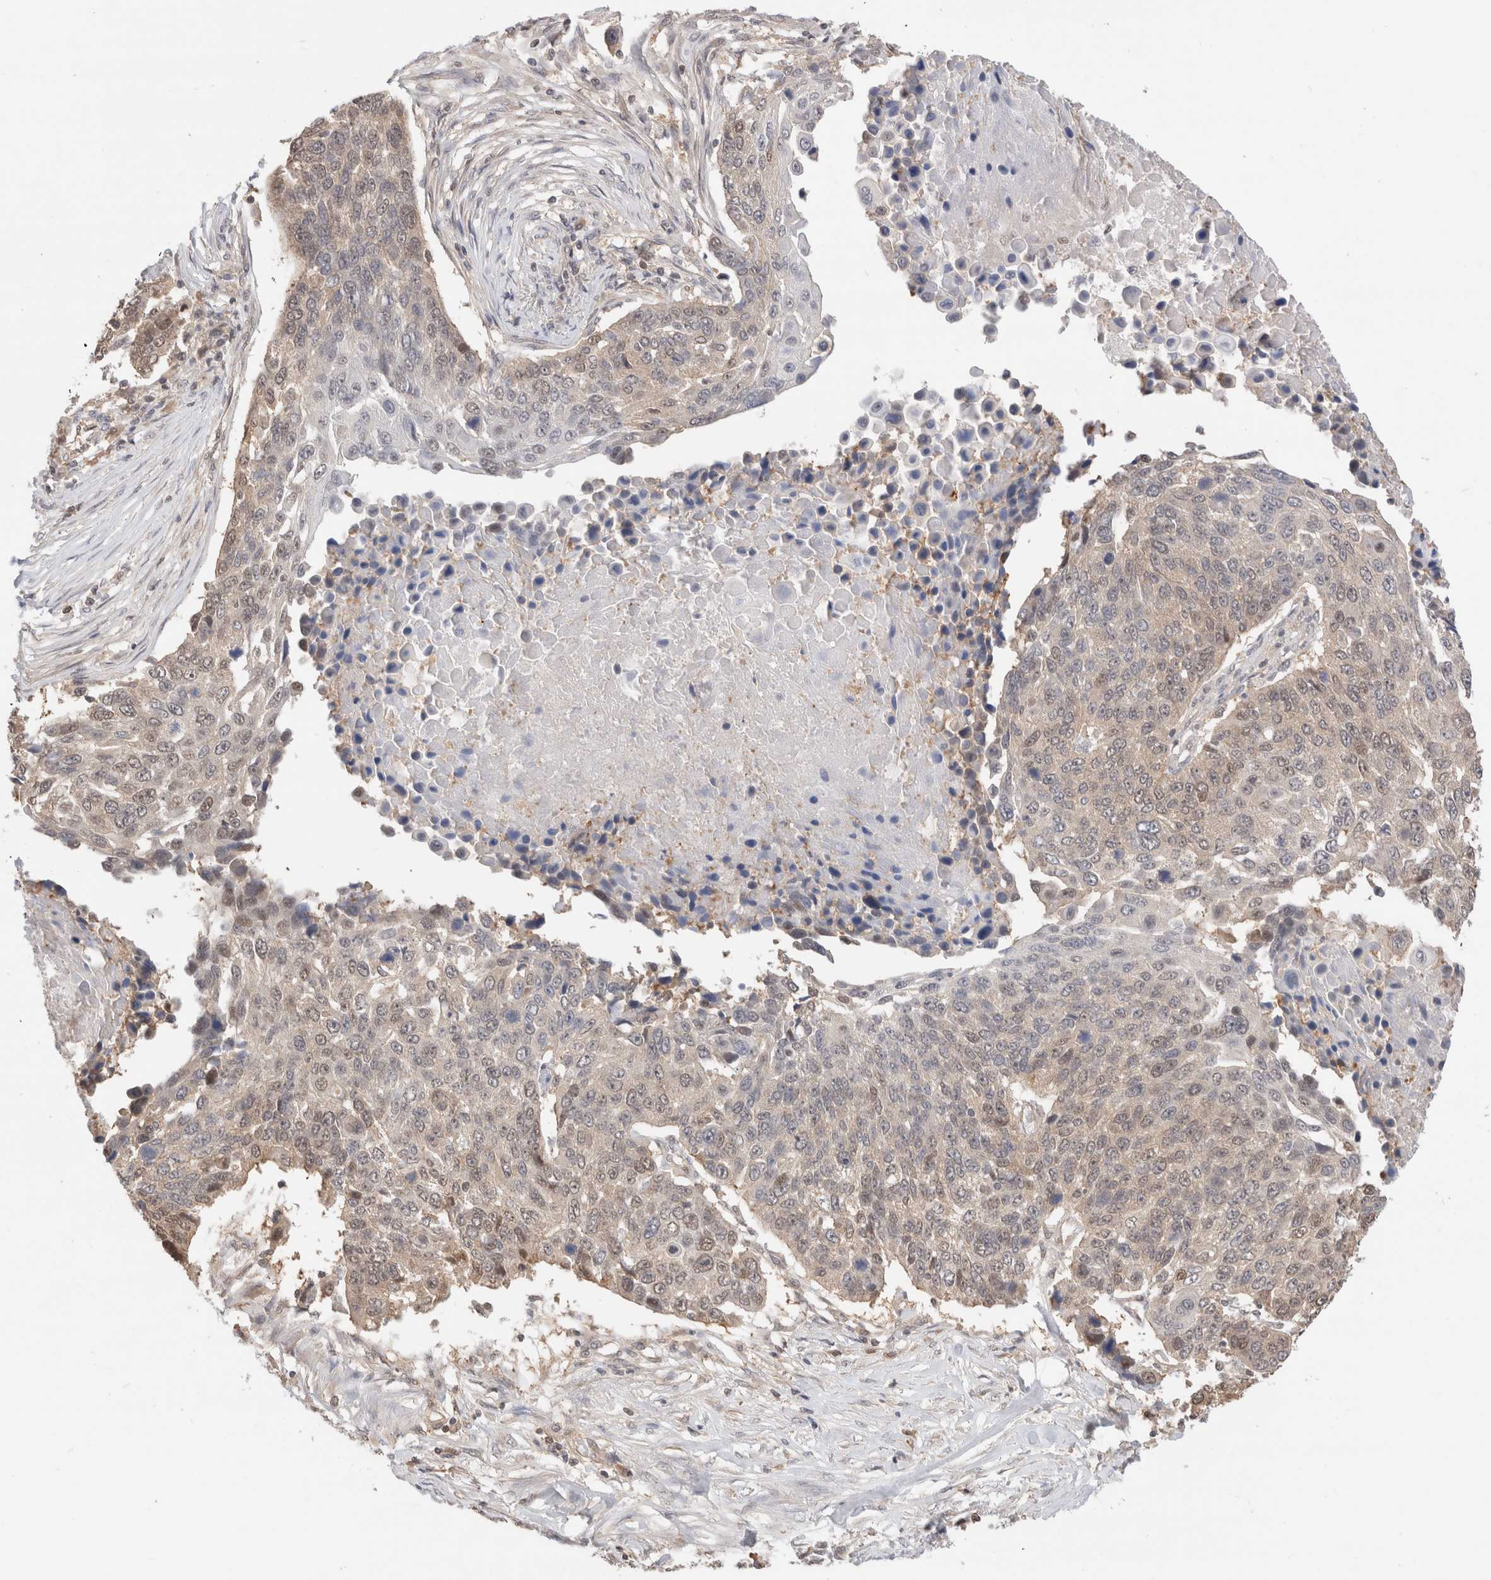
{"staining": {"intensity": "weak", "quantity": "25%-75%", "location": "cytoplasmic/membranous,nuclear"}, "tissue": "lung cancer", "cell_type": "Tumor cells", "image_type": "cancer", "snomed": [{"axis": "morphology", "description": "Squamous cell carcinoma, NOS"}, {"axis": "topography", "description": "Lung"}], "caption": "High-magnification brightfield microscopy of squamous cell carcinoma (lung) stained with DAB (3,3'-diaminobenzidine) (brown) and counterstained with hematoxylin (blue). tumor cells exhibit weak cytoplasmic/membranous and nuclear positivity is seen in about25%-75% of cells.", "gene": "C17orf97", "patient": {"sex": "male", "age": 66}}